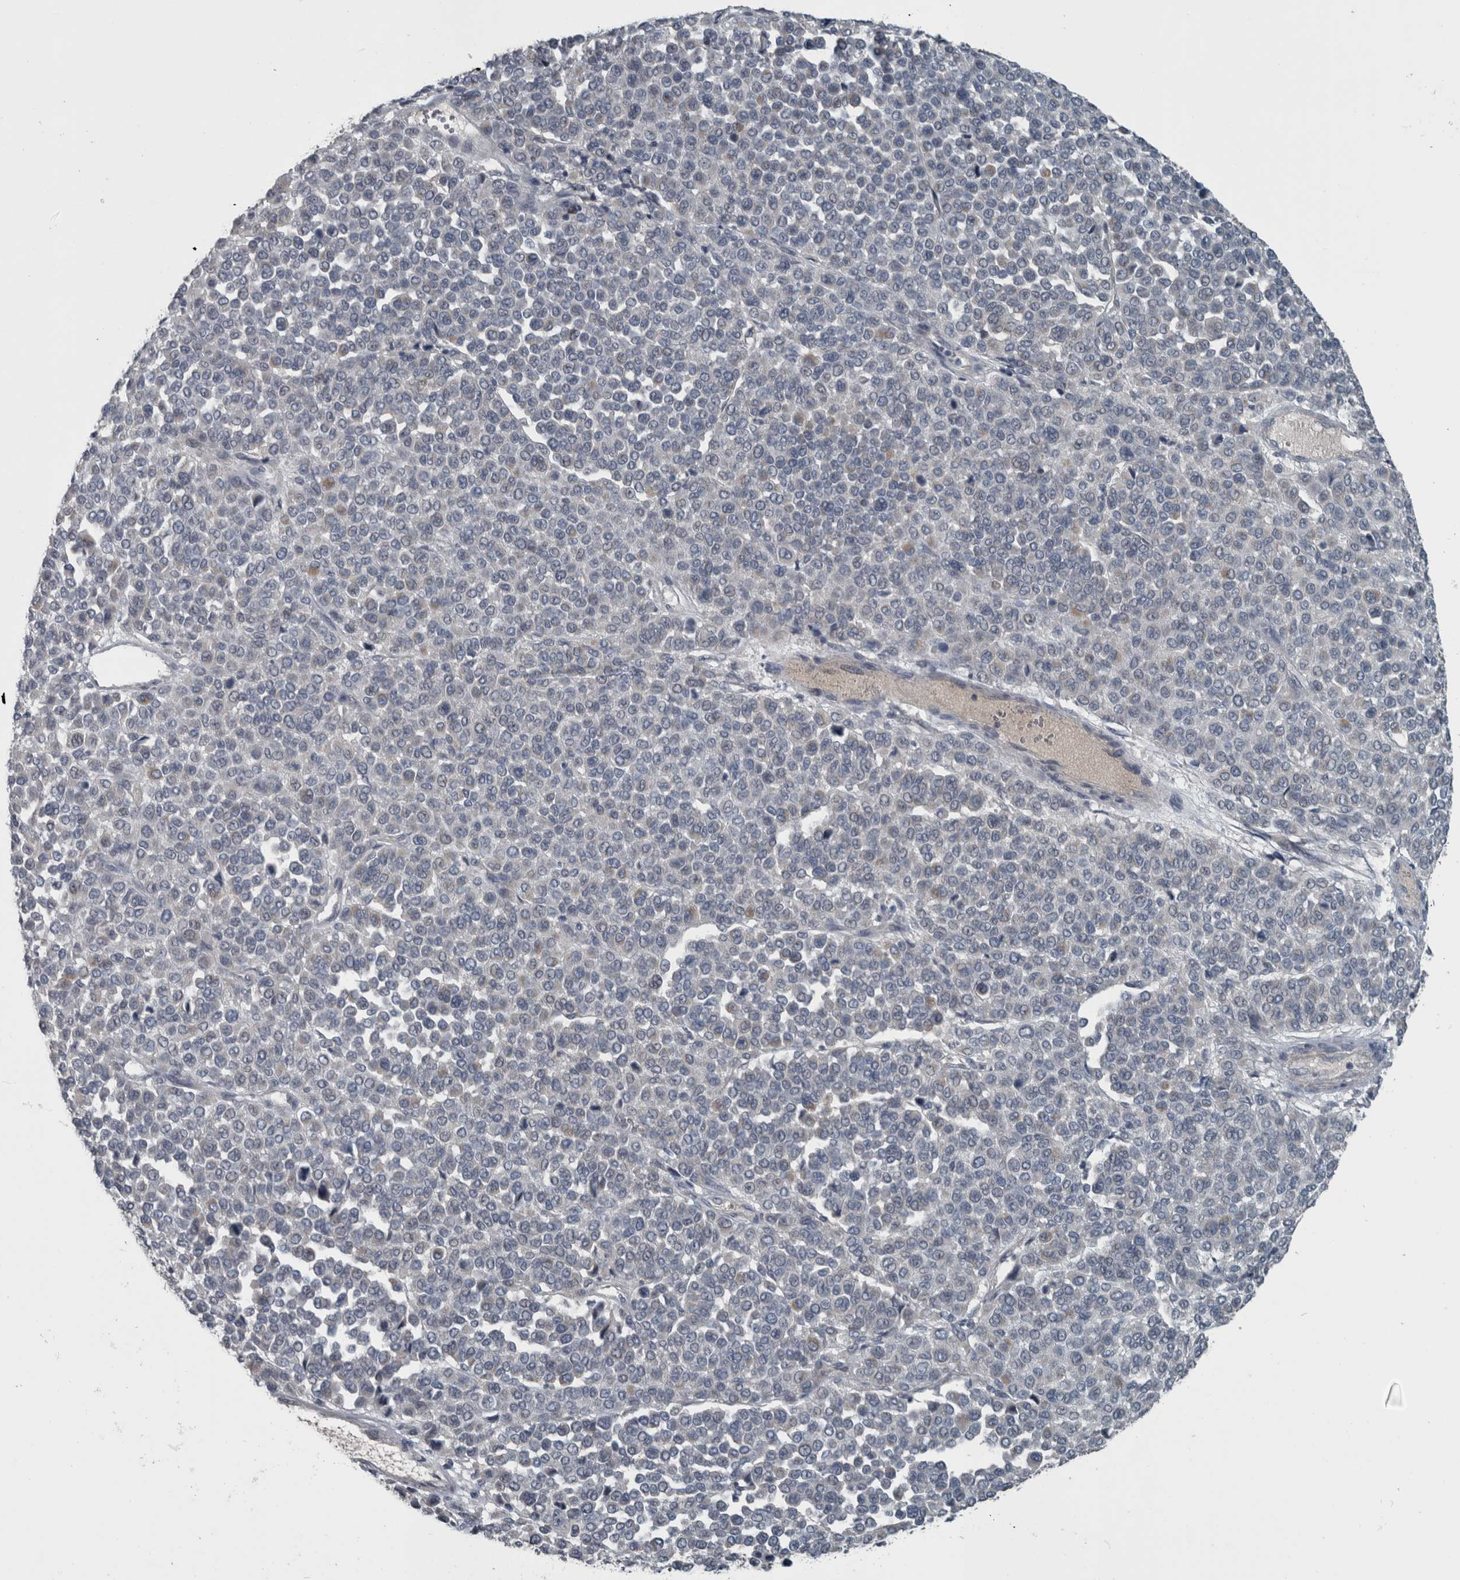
{"staining": {"intensity": "negative", "quantity": "none", "location": "none"}, "tissue": "melanoma", "cell_type": "Tumor cells", "image_type": "cancer", "snomed": [{"axis": "morphology", "description": "Malignant melanoma, Metastatic site"}, {"axis": "topography", "description": "Pancreas"}], "caption": "Tumor cells are negative for protein expression in human melanoma.", "gene": "KRT20", "patient": {"sex": "female", "age": 30}}